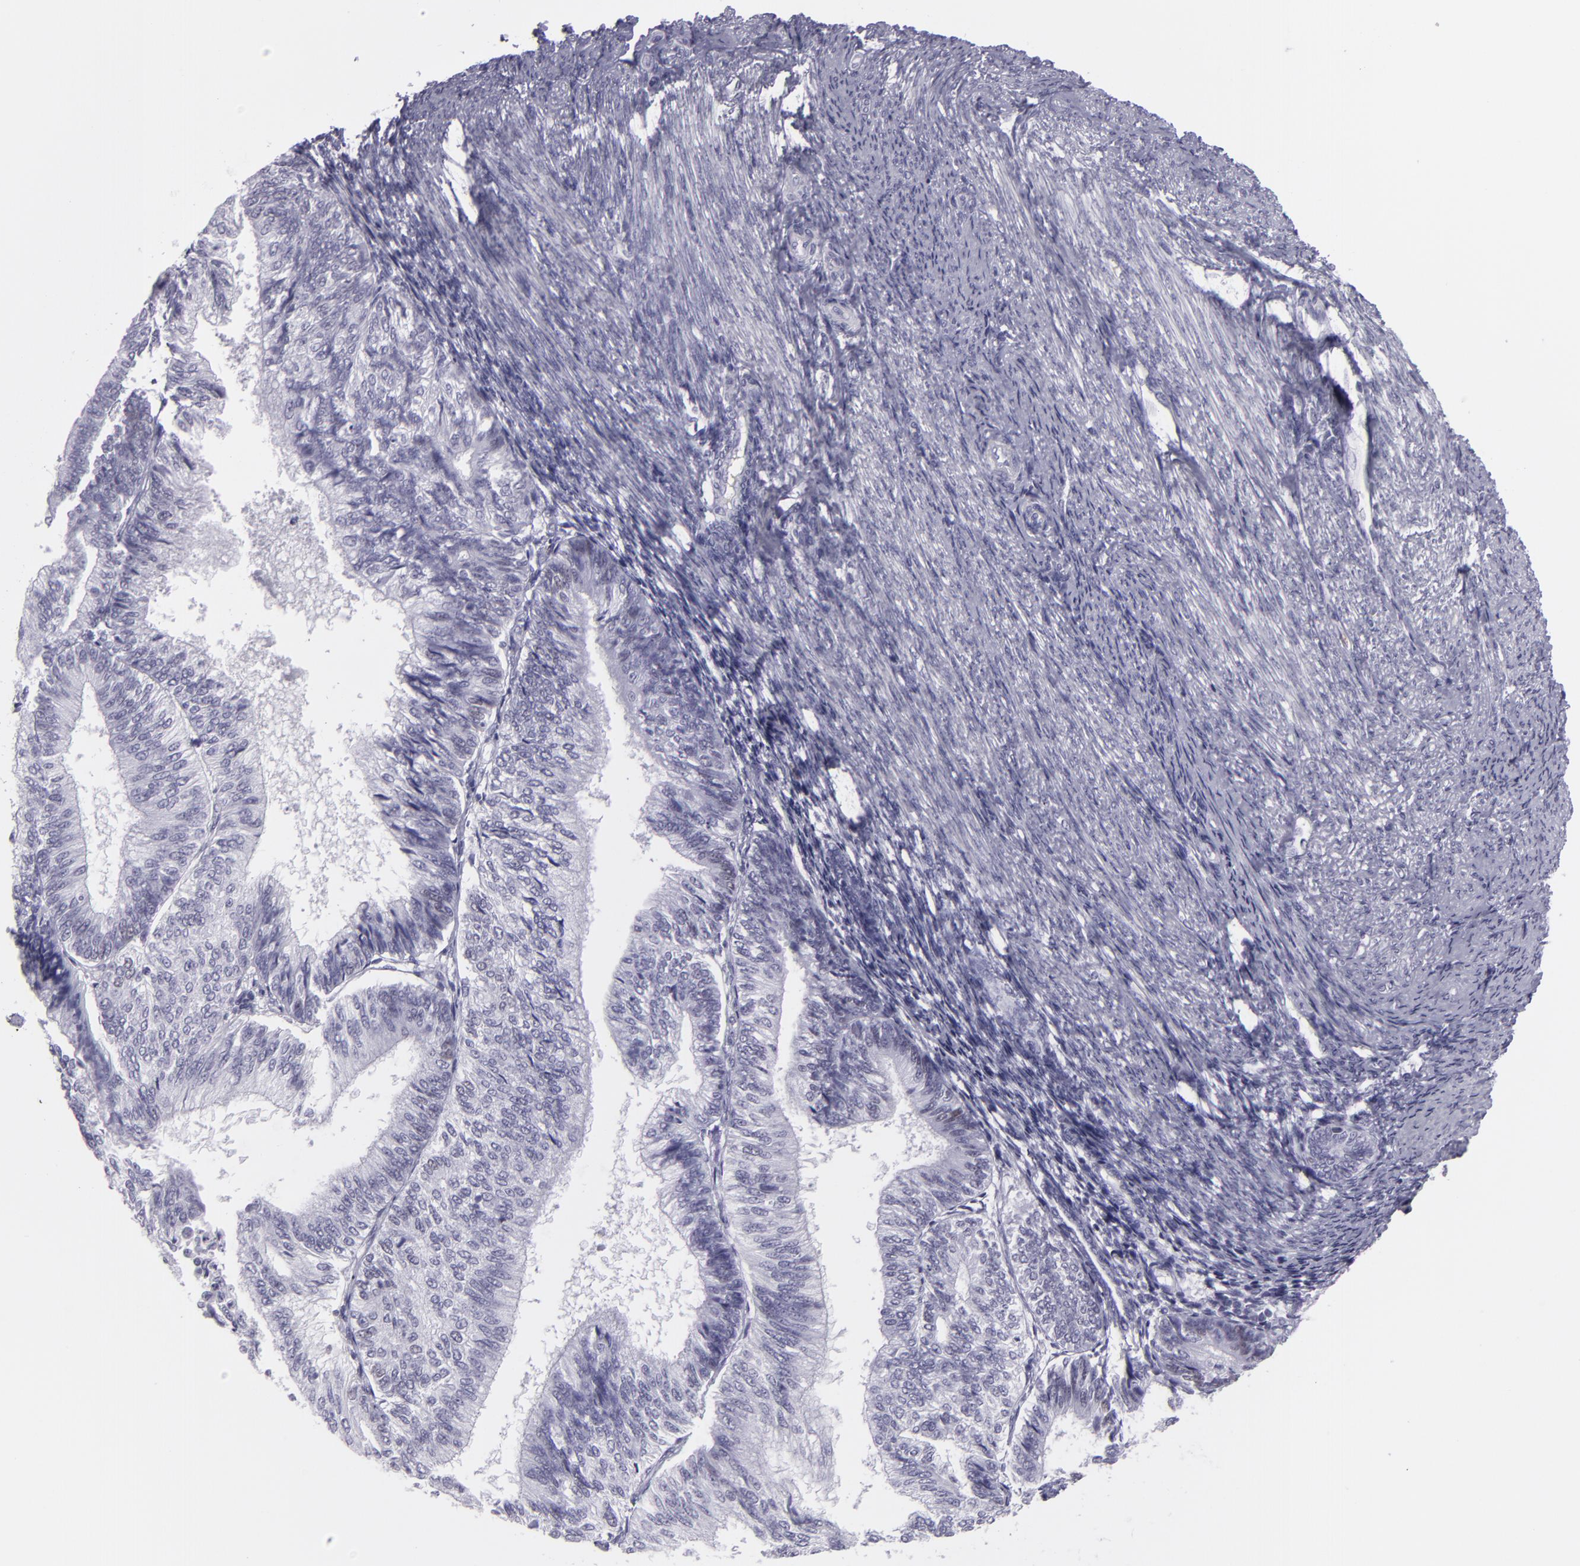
{"staining": {"intensity": "moderate", "quantity": "<25%", "location": "nuclear"}, "tissue": "endometrial cancer", "cell_type": "Tumor cells", "image_type": "cancer", "snomed": [{"axis": "morphology", "description": "Adenocarcinoma, NOS"}, {"axis": "topography", "description": "Endometrium"}], "caption": "IHC of adenocarcinoma (endometrial) displays low levels of moderate nuclear expression in approximately <25% of tumor cells.", "gene": "MCM3", "patient": {"sex": "female", "age": 55}}